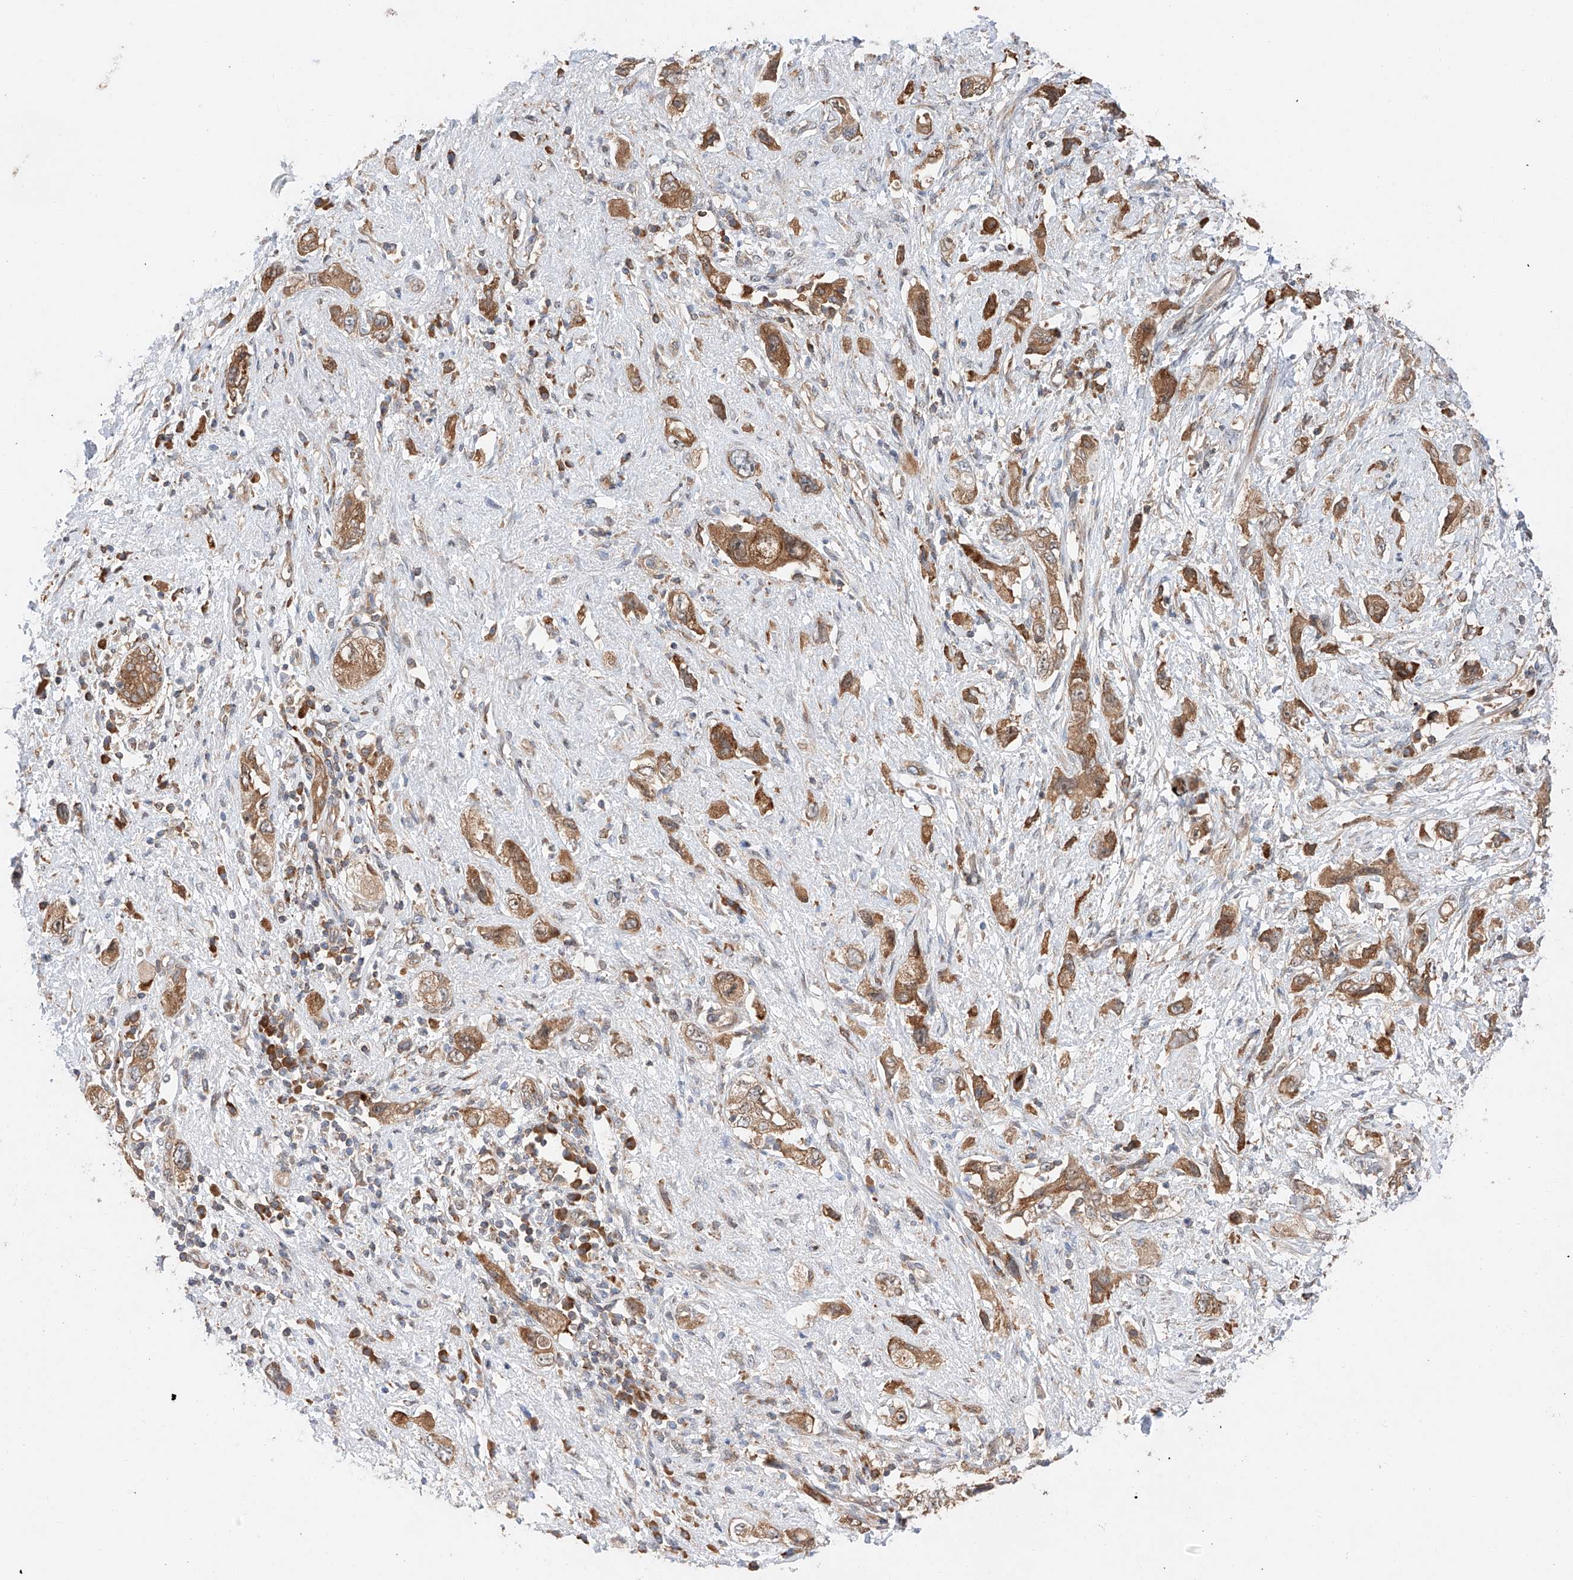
{"staining": {"intensity": "moderate", "quantity": ">75%", "location": "cytoplasmic/membranous"}, "tissue": "pancreatic cancer", "cell_type": "Tumor cells", "image_type": "cancer", "snomed": [{"axis": "morphology", "description": "Adenocarcinoma, NOS"}, {"axis": "topography", "description": "Pancreas"}], "caption": "Moderate cytoplasmic/membranous staining for a protein is present in approximately >75% of tumor cells of pancreatic cancer using immunohistochemistry (IHC).", "gene": "RUSC1", "patient": {"sex": "female", "age": 73}}